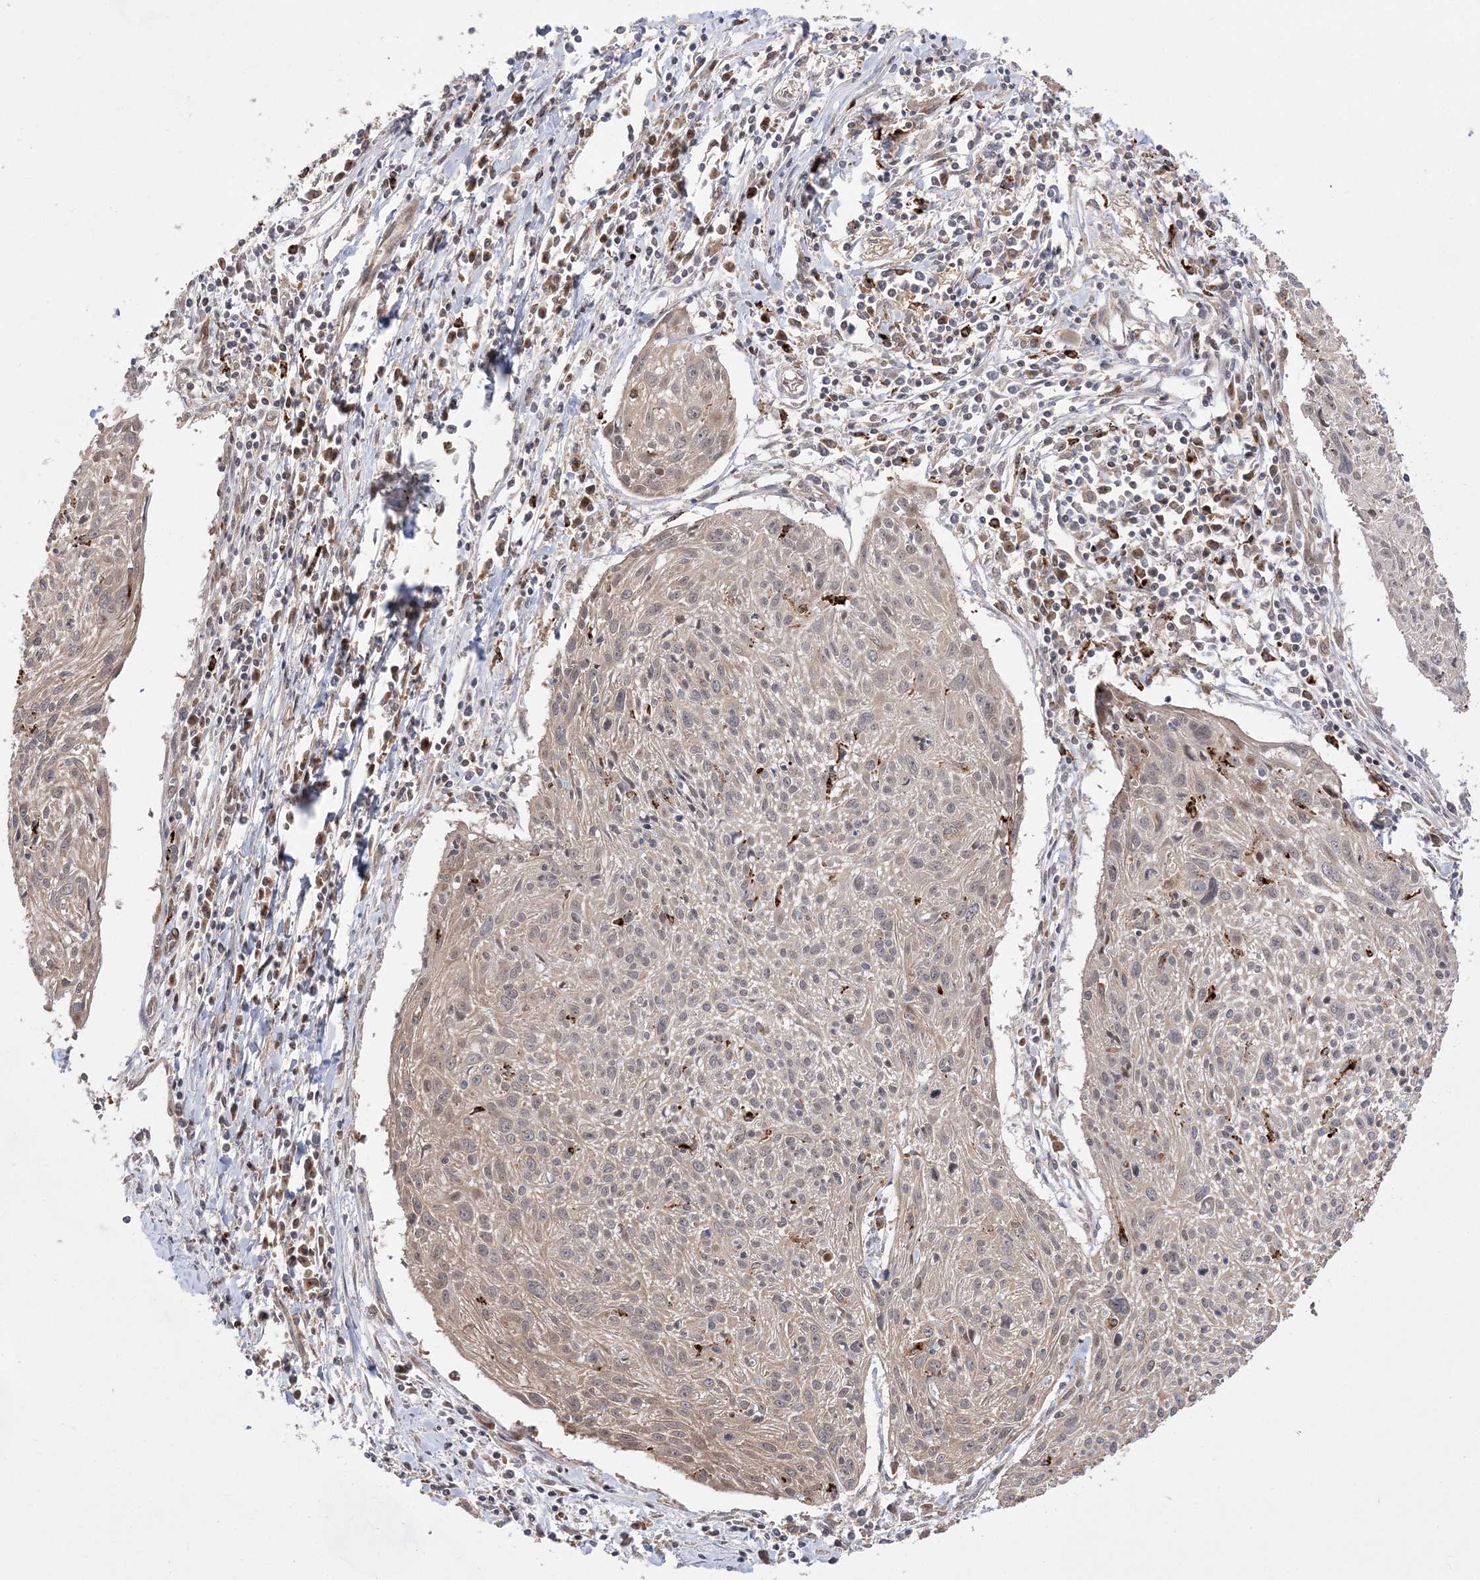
{"staining": {"intensity": "negative", "quantity": "none", "location": "none"}, "tissue": "cervical cancer", "cell_type": "Tumor cells", "image_type": "cancer", "snomed": [{"axis": "morphology", "description": "Squamous cell carcinoma, NOS"}, {"axis": "topography", "description": "Cervix"}], "caption": "Image shows no significant protein positivity in tumor cells of cervical cancer (squamous cell carcinoma). (Stains: DAB immunohistochemistry (IHC) with hematoxylin counter stain, Microscopy: brightfield microscopy at high magnification).", "gene": "ANAPC15", "patient": {"sex": "female", "age": 51}}